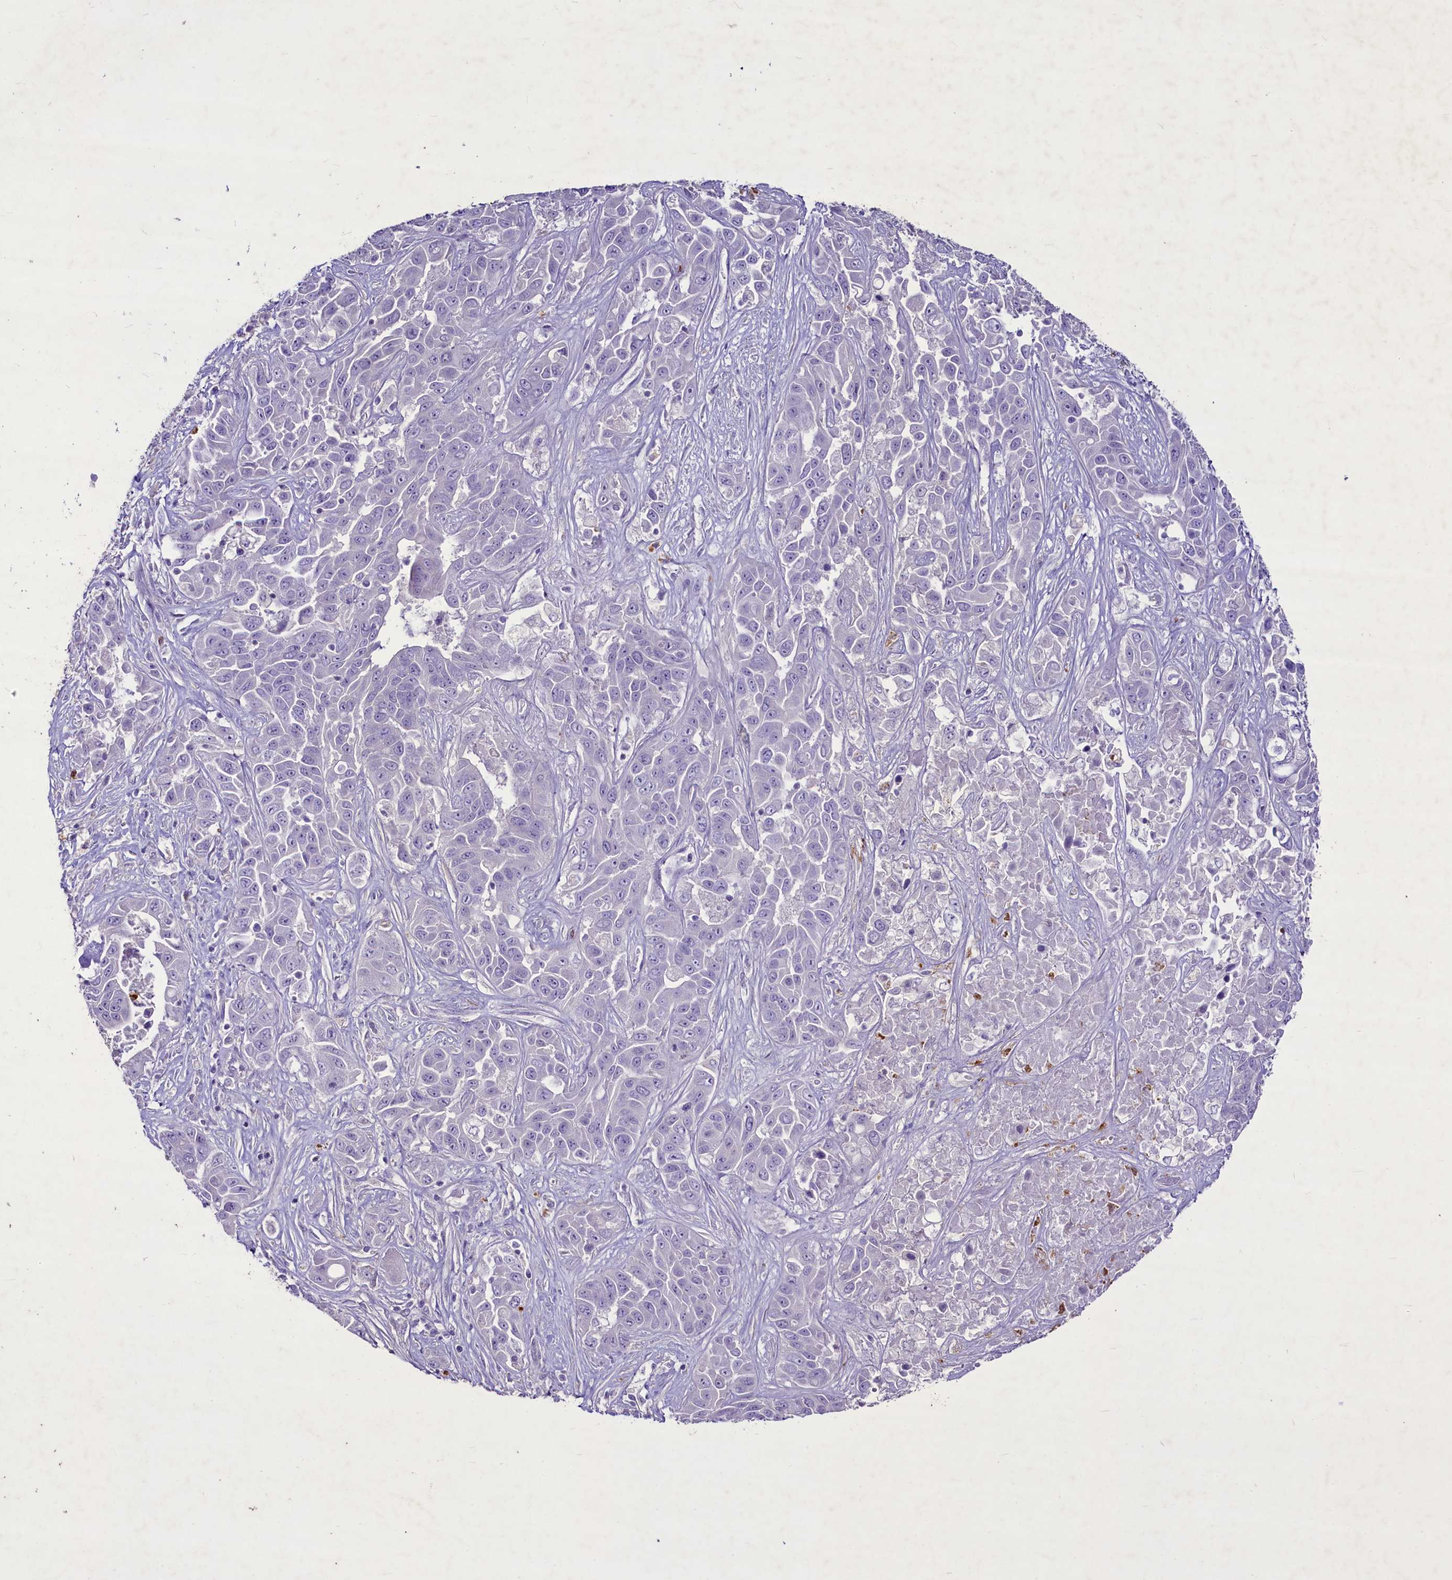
{"staining": {"intensity": "negative", "quantity": "none", "location": "none"}, "tissue": "liver cancer", "cell_type": "Tumor cells", "image_type": "cancer", "snomed": [{"axis": "morphology", "description": "Cholangiocarcinoma"}, {"axis": "topography", "description": "Liver"}], "caption": "Tumor cells show no significant protein staining in liver cancer (cholangiocarcinoma).", "gene": "FAM209B", "patient": {"sex": "female", "age": 52}}